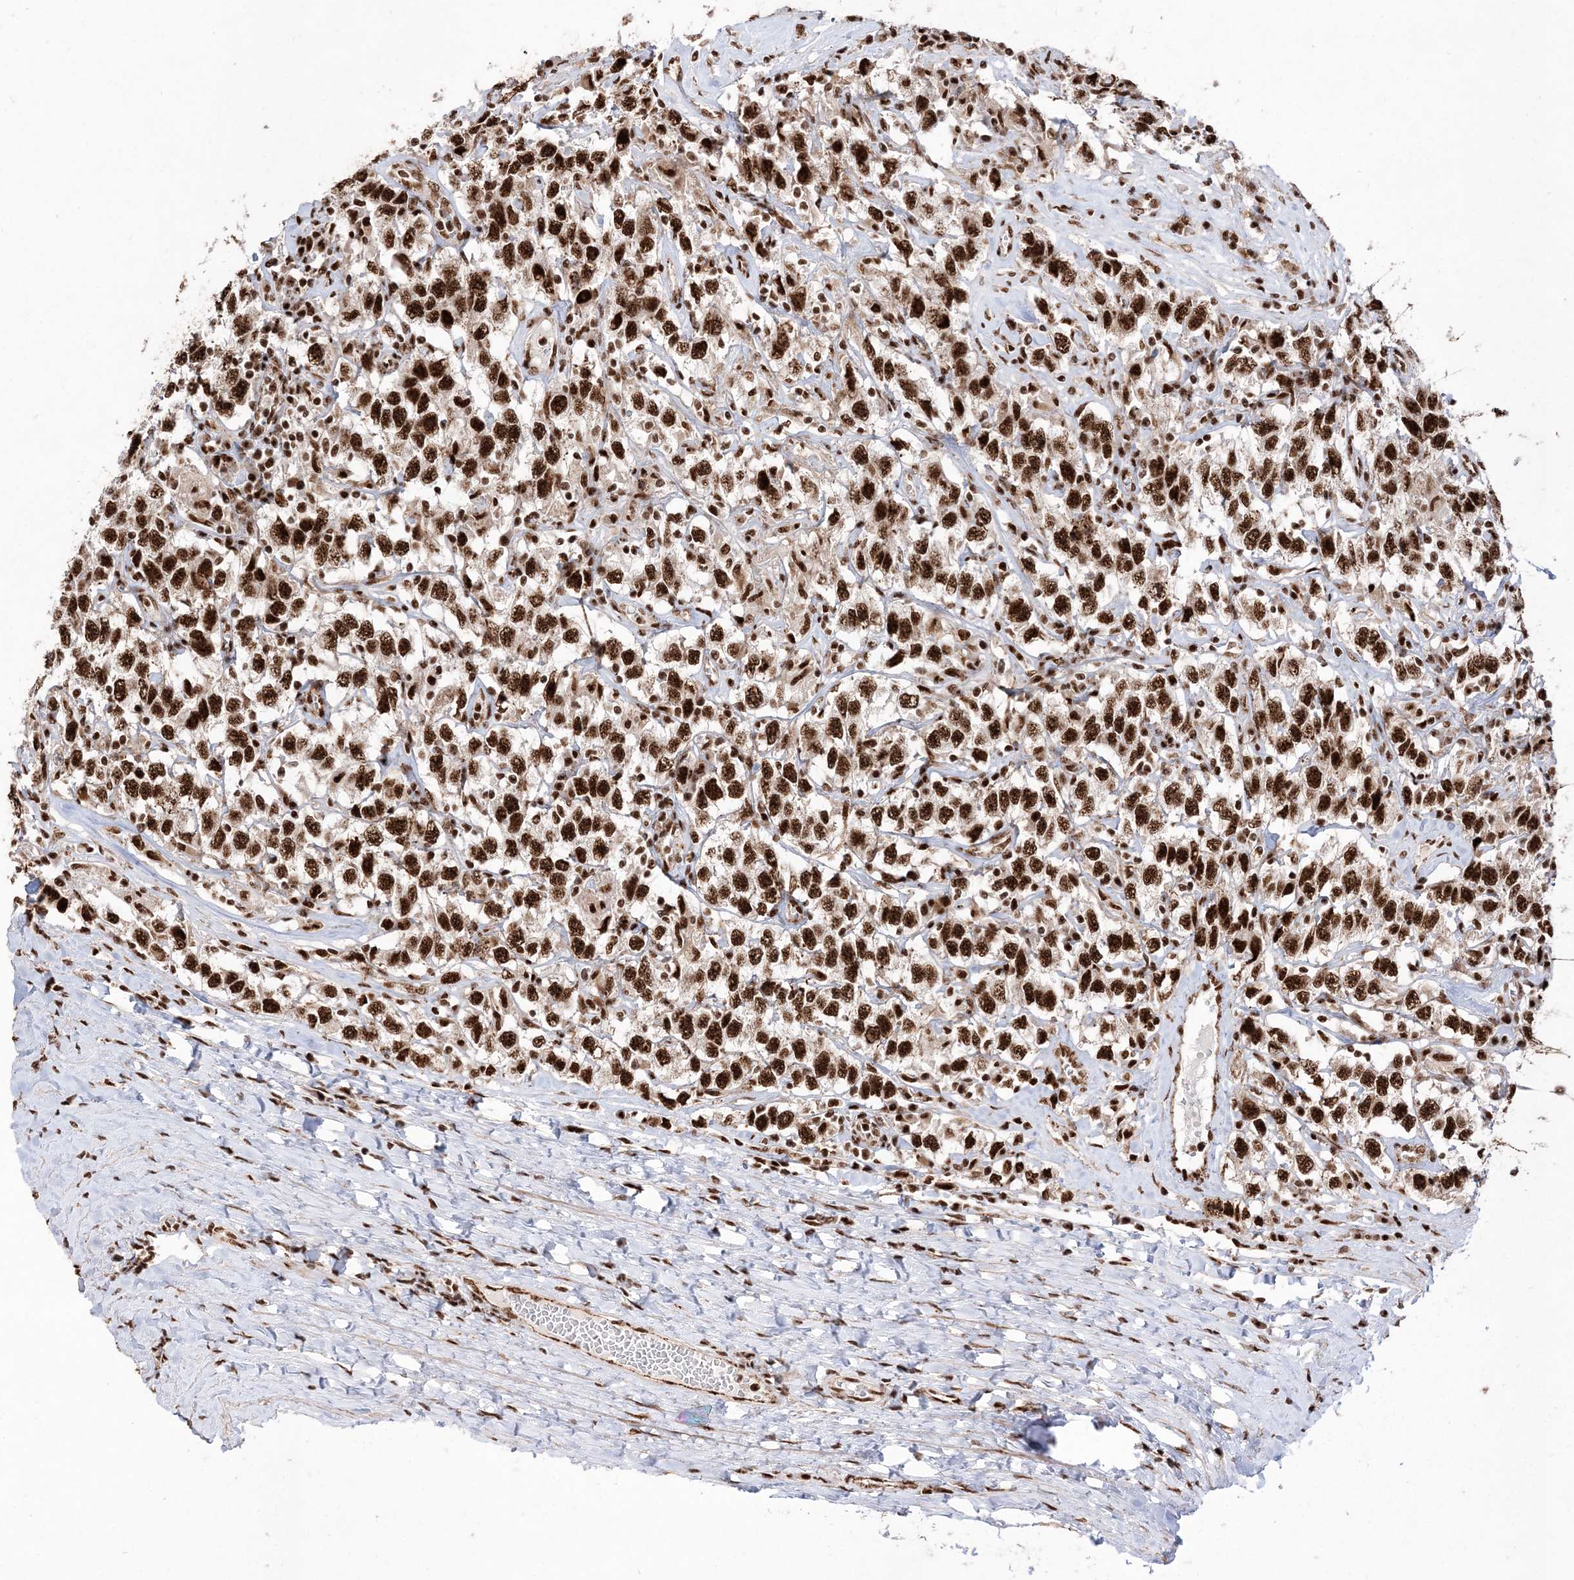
{"staining": {"intensity": "strong", "quantity": ">75%", "location": "nuclear"}, "tissue": "testis cancer", "cell_type": "Tumor cells", "image_type": "cancer", "snomed": [{"axis": "morphology", "description": "Seminoma, NOS"}, {"axis": "topography", "description": "Testis"}], "caption": "A histopathology image of seminoma (testis) stained for a protein displays strong nuclear brown staining in tumor cells.", "gene": "RBM17", "patient": {"sex": "male", "age": 41}}